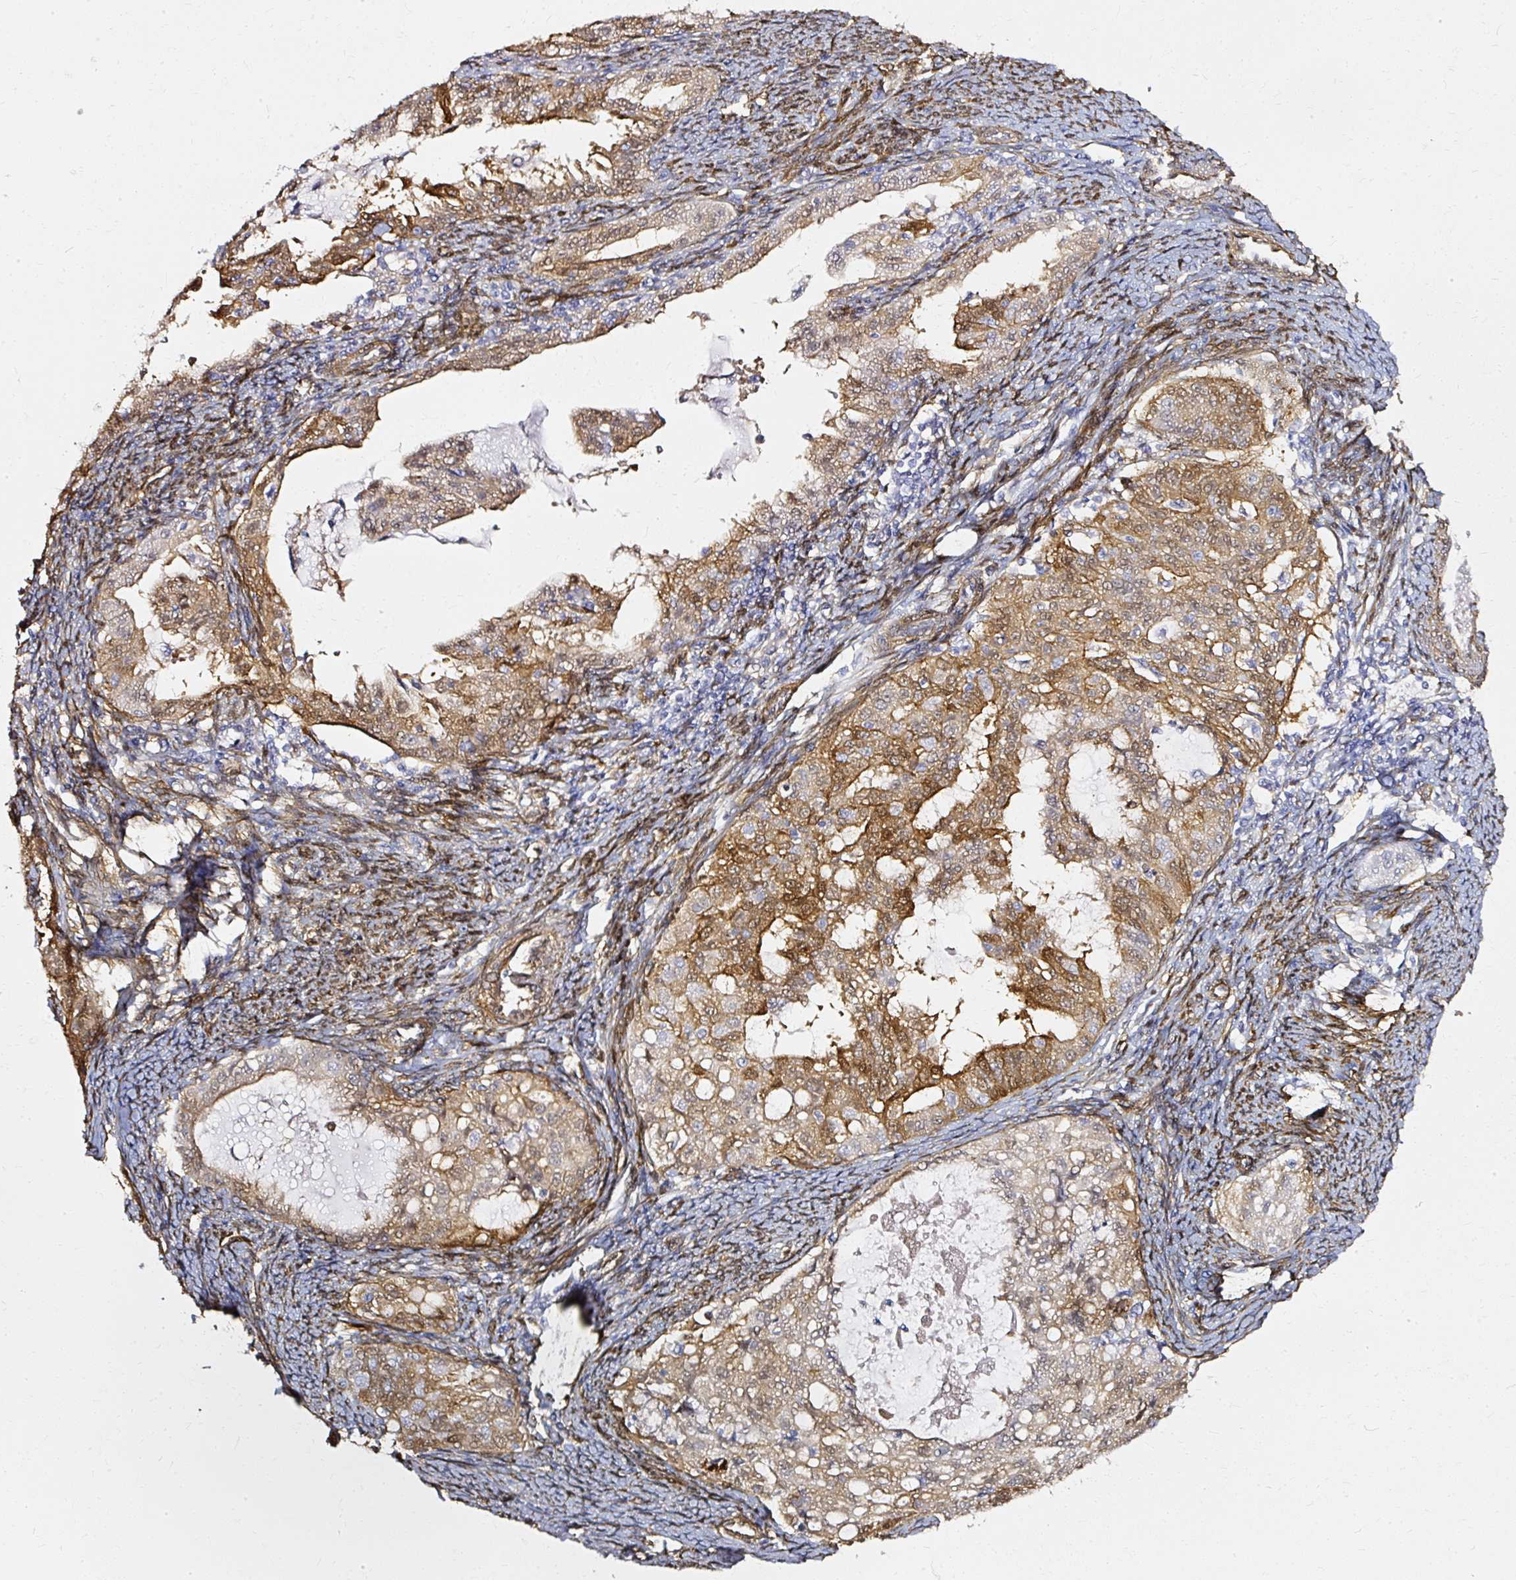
{"staining": {"intensity": "moderate", "quantity": "25%-75%", "location": "cytoplasmic/membranous"}, "tissue": "endometrial cancer", "cell_type": "Tumor cells", "image_type": "cancer", "snomed": [{"axis": "morphology", "description": "Adenocarcinoma, NOS"}, {"axis": "topography", "description": "Endometrium"}], "caption": "Protein expression by IHC demonstrates moderate cytoplasmic/membranous expression in about 25%-75% of tumor cells in endometrial cancer.", "gene": "CNN3", "patient": {"sex": "female", "age": 70}}